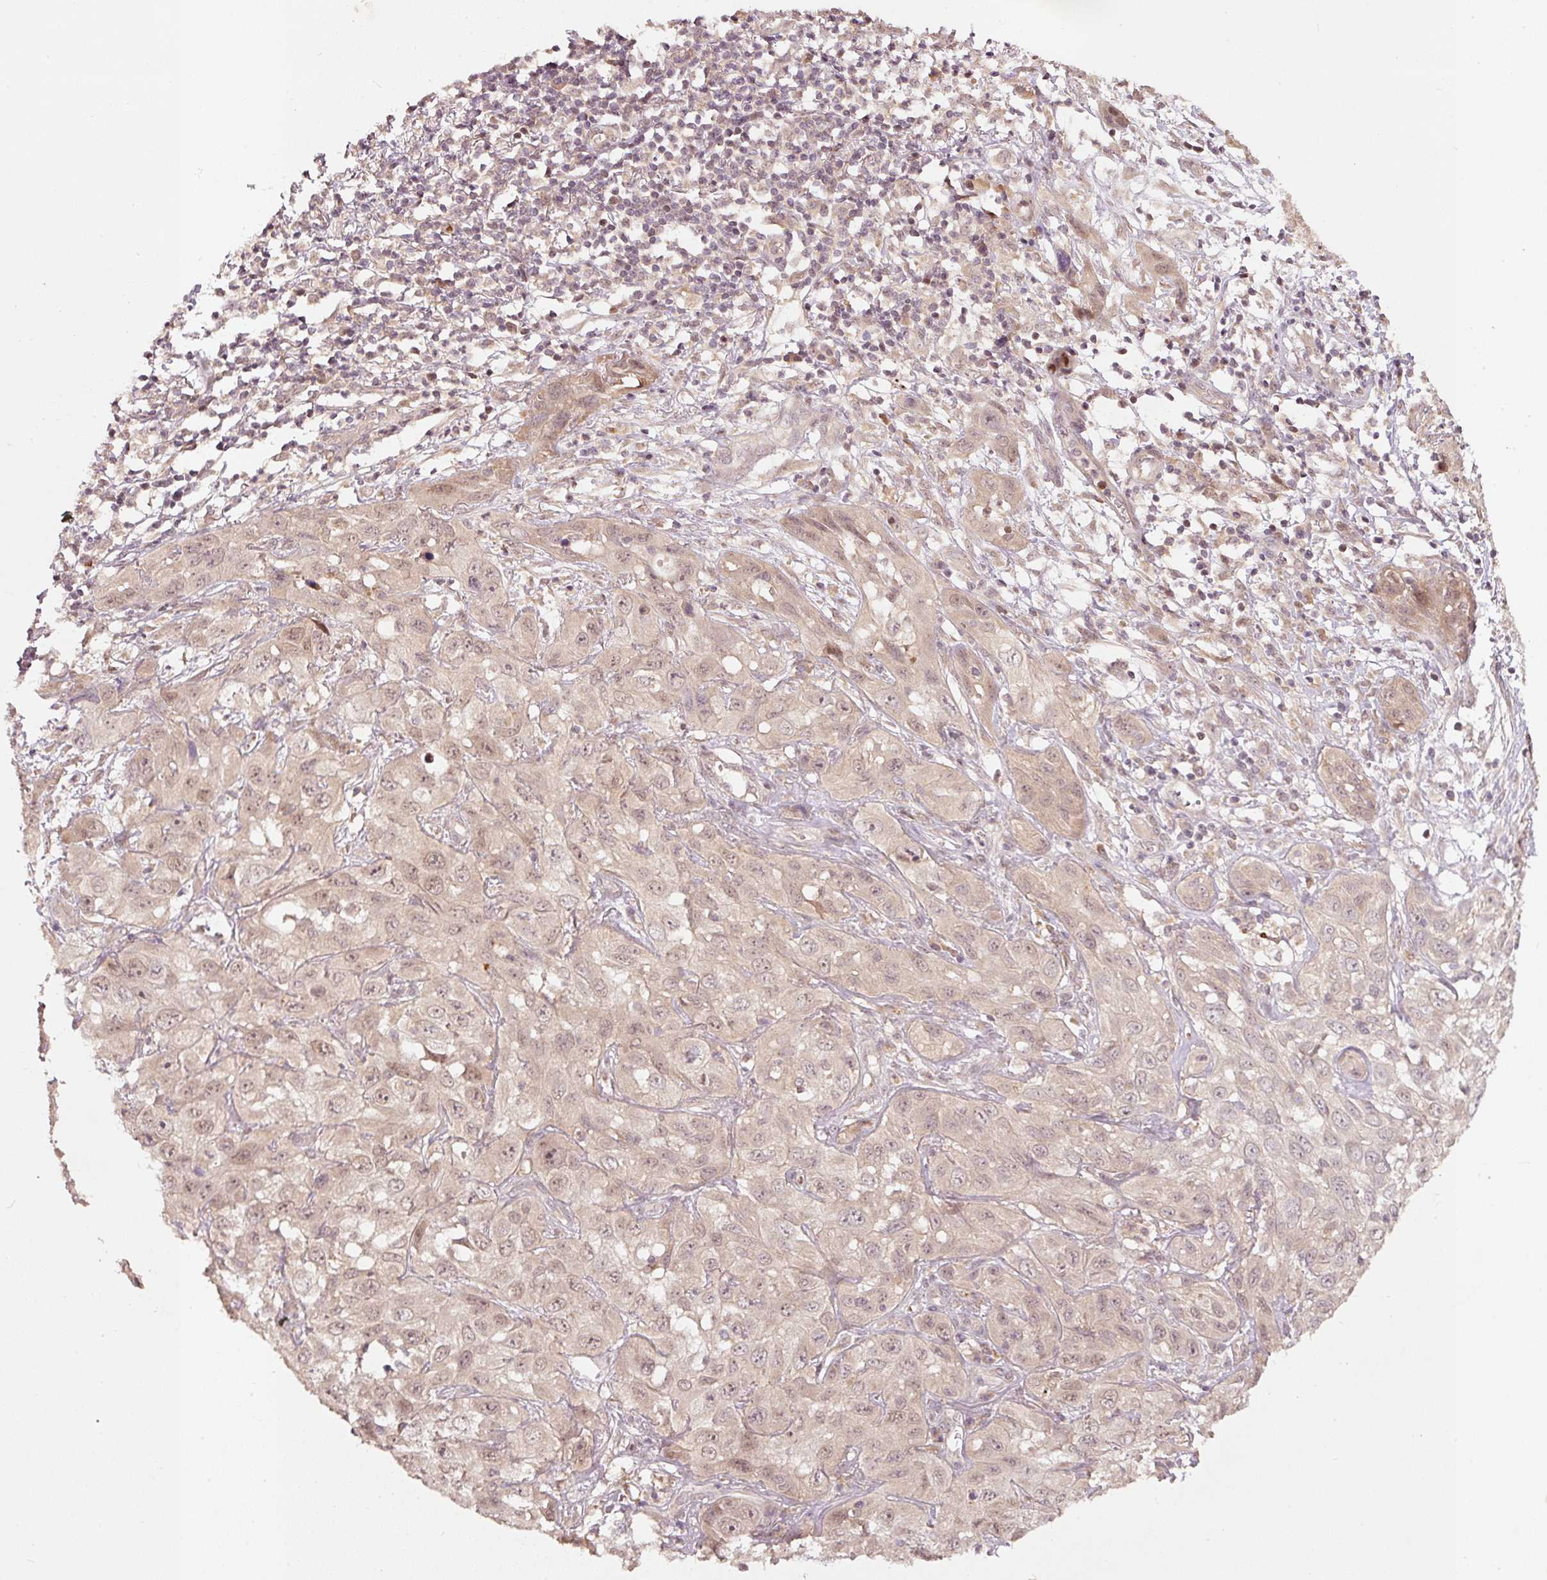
{"staining": {"intensity": "weak", "quantity": "25%-75%", "location": "nuclear"}, "tissue": "skin cancer", "cell_type": "Tumor cells", "image_type": "cancer", "snomed": [{"axis": "morphology", "description": "Squamous cell carcinoma, NOS"}, {"axis": "topography", "description": "Skin"}, {"axis": "topography", "description": "Vulva"}], "caption": "Weak nuclear expression for a protein is seen in approximately 25%-75% of tumor cells of skin cancer using immunohistochemistry.", "gene": "PCDHB1", "patient": {"sex": "female", "age": 71}}